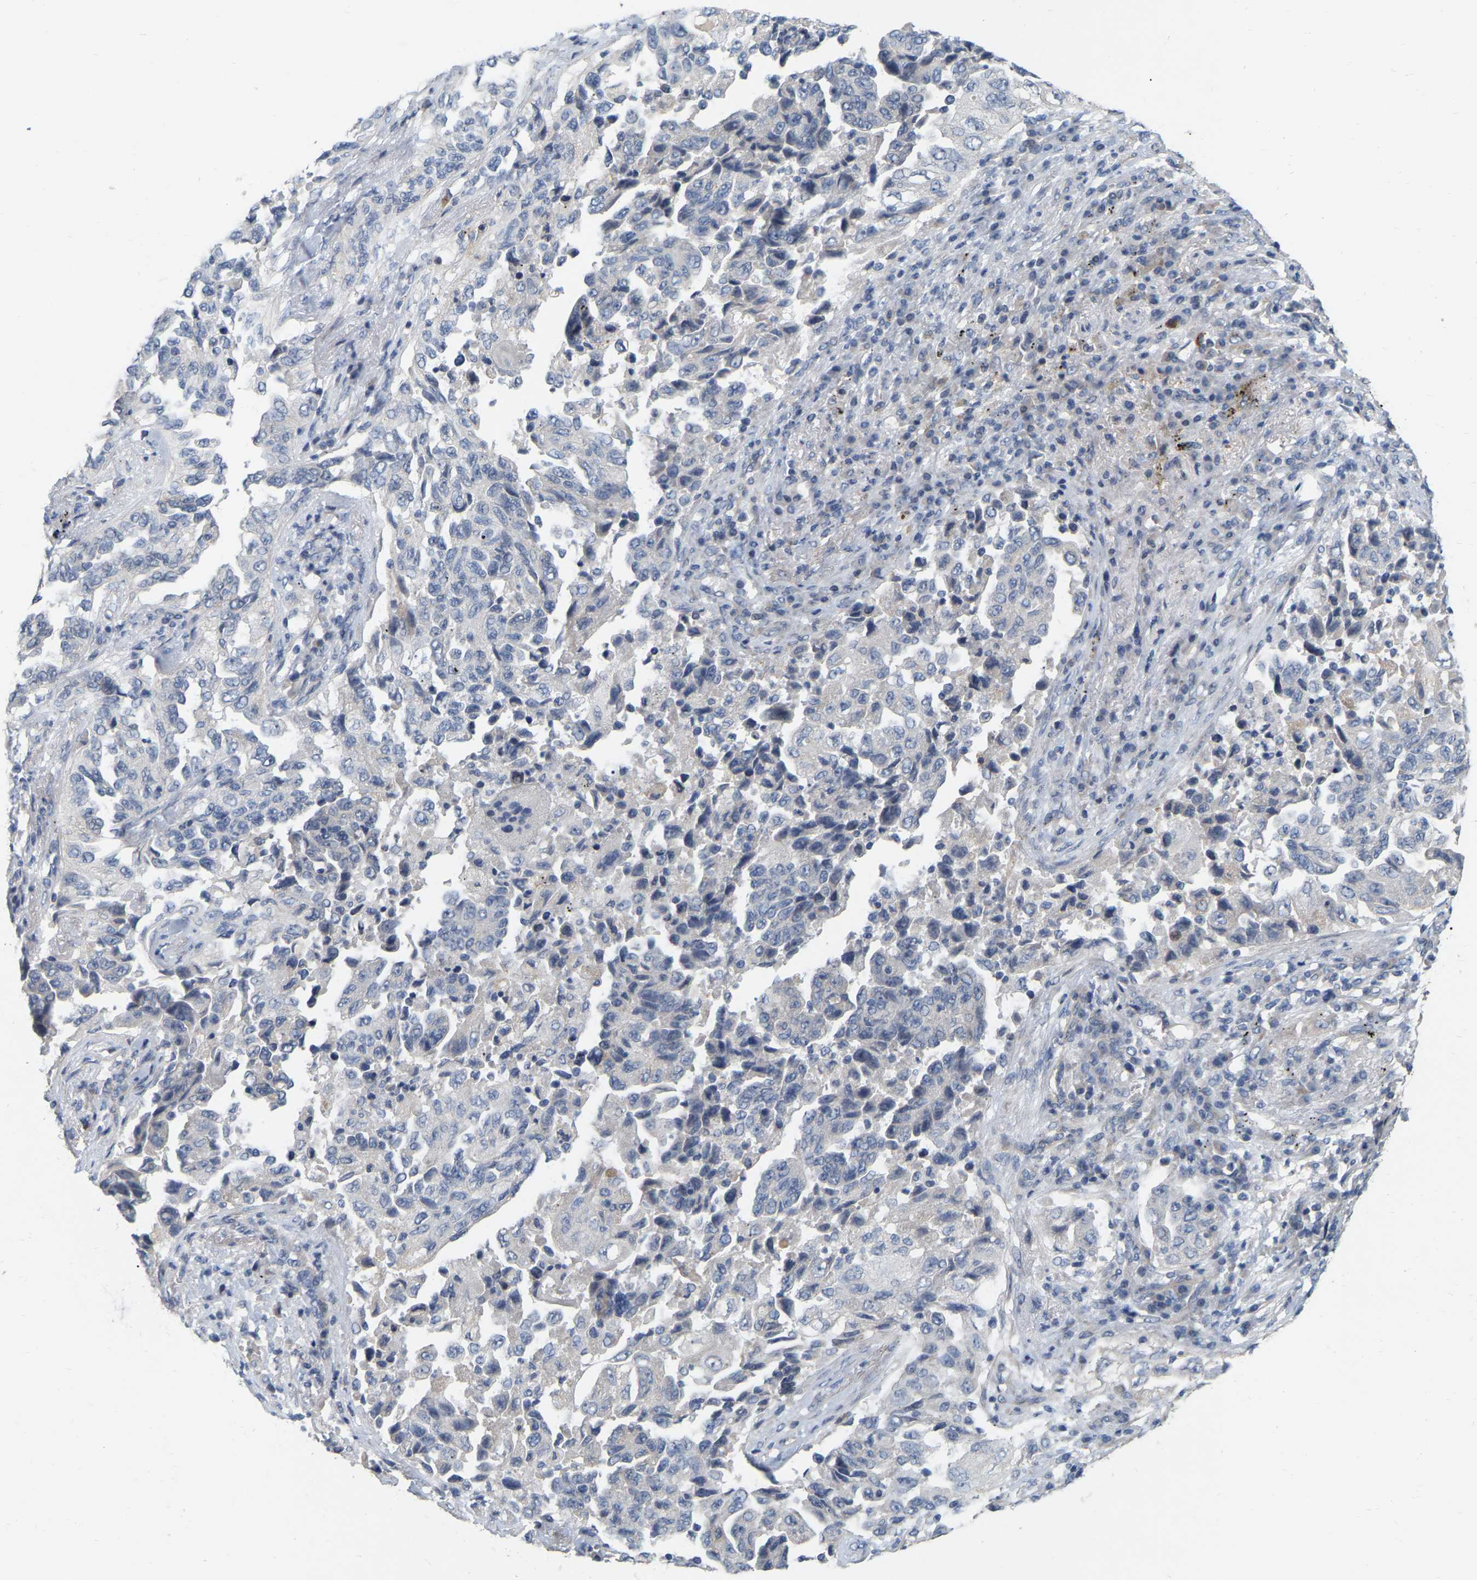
{"staining": {"intensity": "negative", "quantity": "none", "location": "none"}, "tissue": "lung cancer", "cell_type": "Tumor cells", "image_type": "cancer", "snomed": [{"axis": "morphology", "description": "Adenocarcinoma, NOS"}, {"axis": "topography", "description": "Lung"}], "caption": "IHC of human lung cancer reveals no positivity in tumor cells. (DAB (3,3'-diaminobenzidine) immunohistochemistry (IHC) with hematoxylin counter stain).", "gene": "SSH1", "patient": {"sex": "female", "age": 51}}